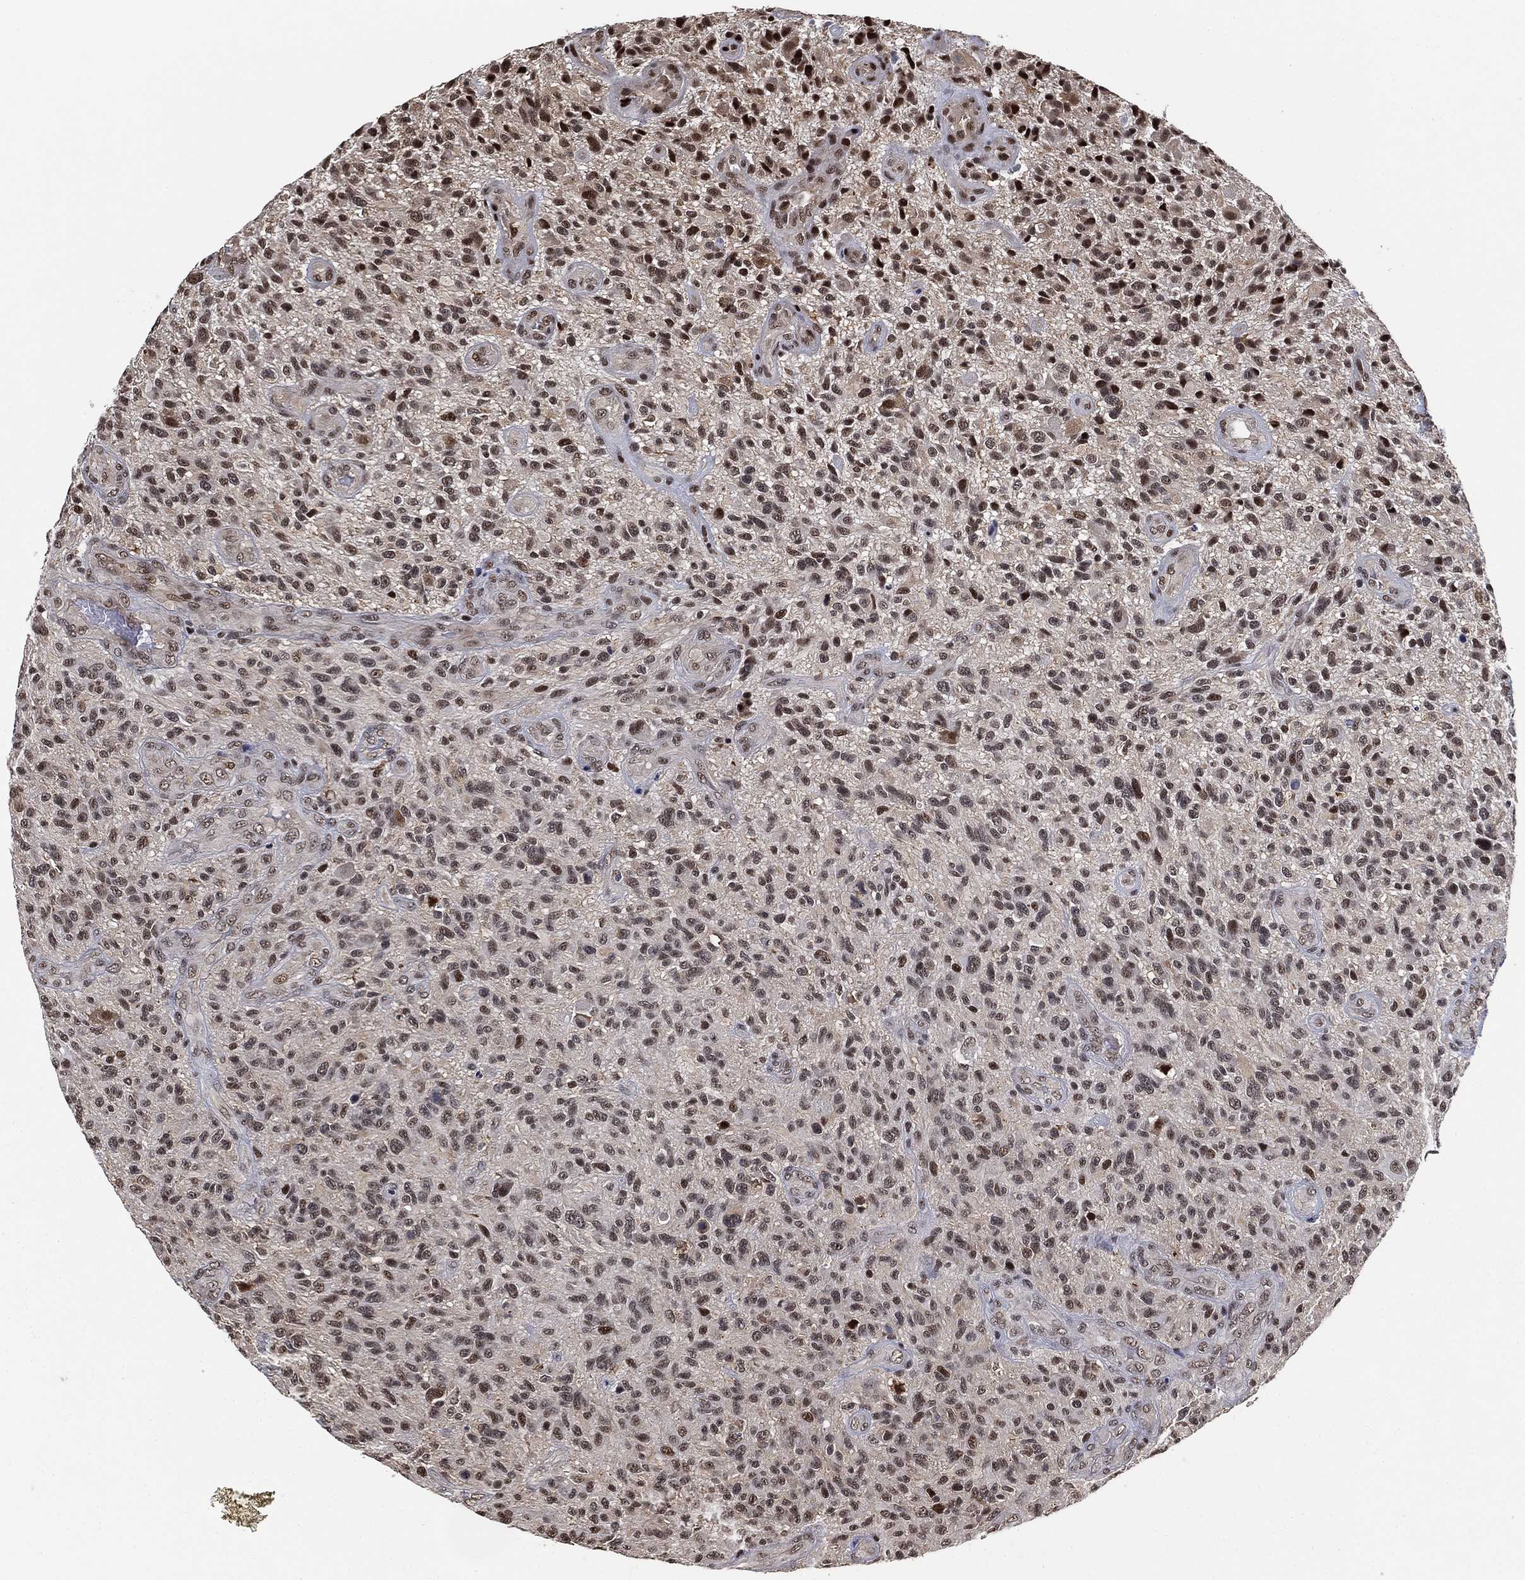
{"staining": {"intensity": "moderate", "quantity": ">75%", "location": "nuclear"}, "tissue": "glioma", "cell_type": "Tumor cells", "image_type": "cancer", "snomed": [{"axis": "morphology", "description": "Glioma, malignant, High grade"}, {"axis": "topography", "description": "Brain"}], "caption": "Glioma stained for a protein exhibits moderate nuclear positivity in tumor cells.", "gene": "ZSCAN30", "patient": {"sex": "male", "age": 47}}